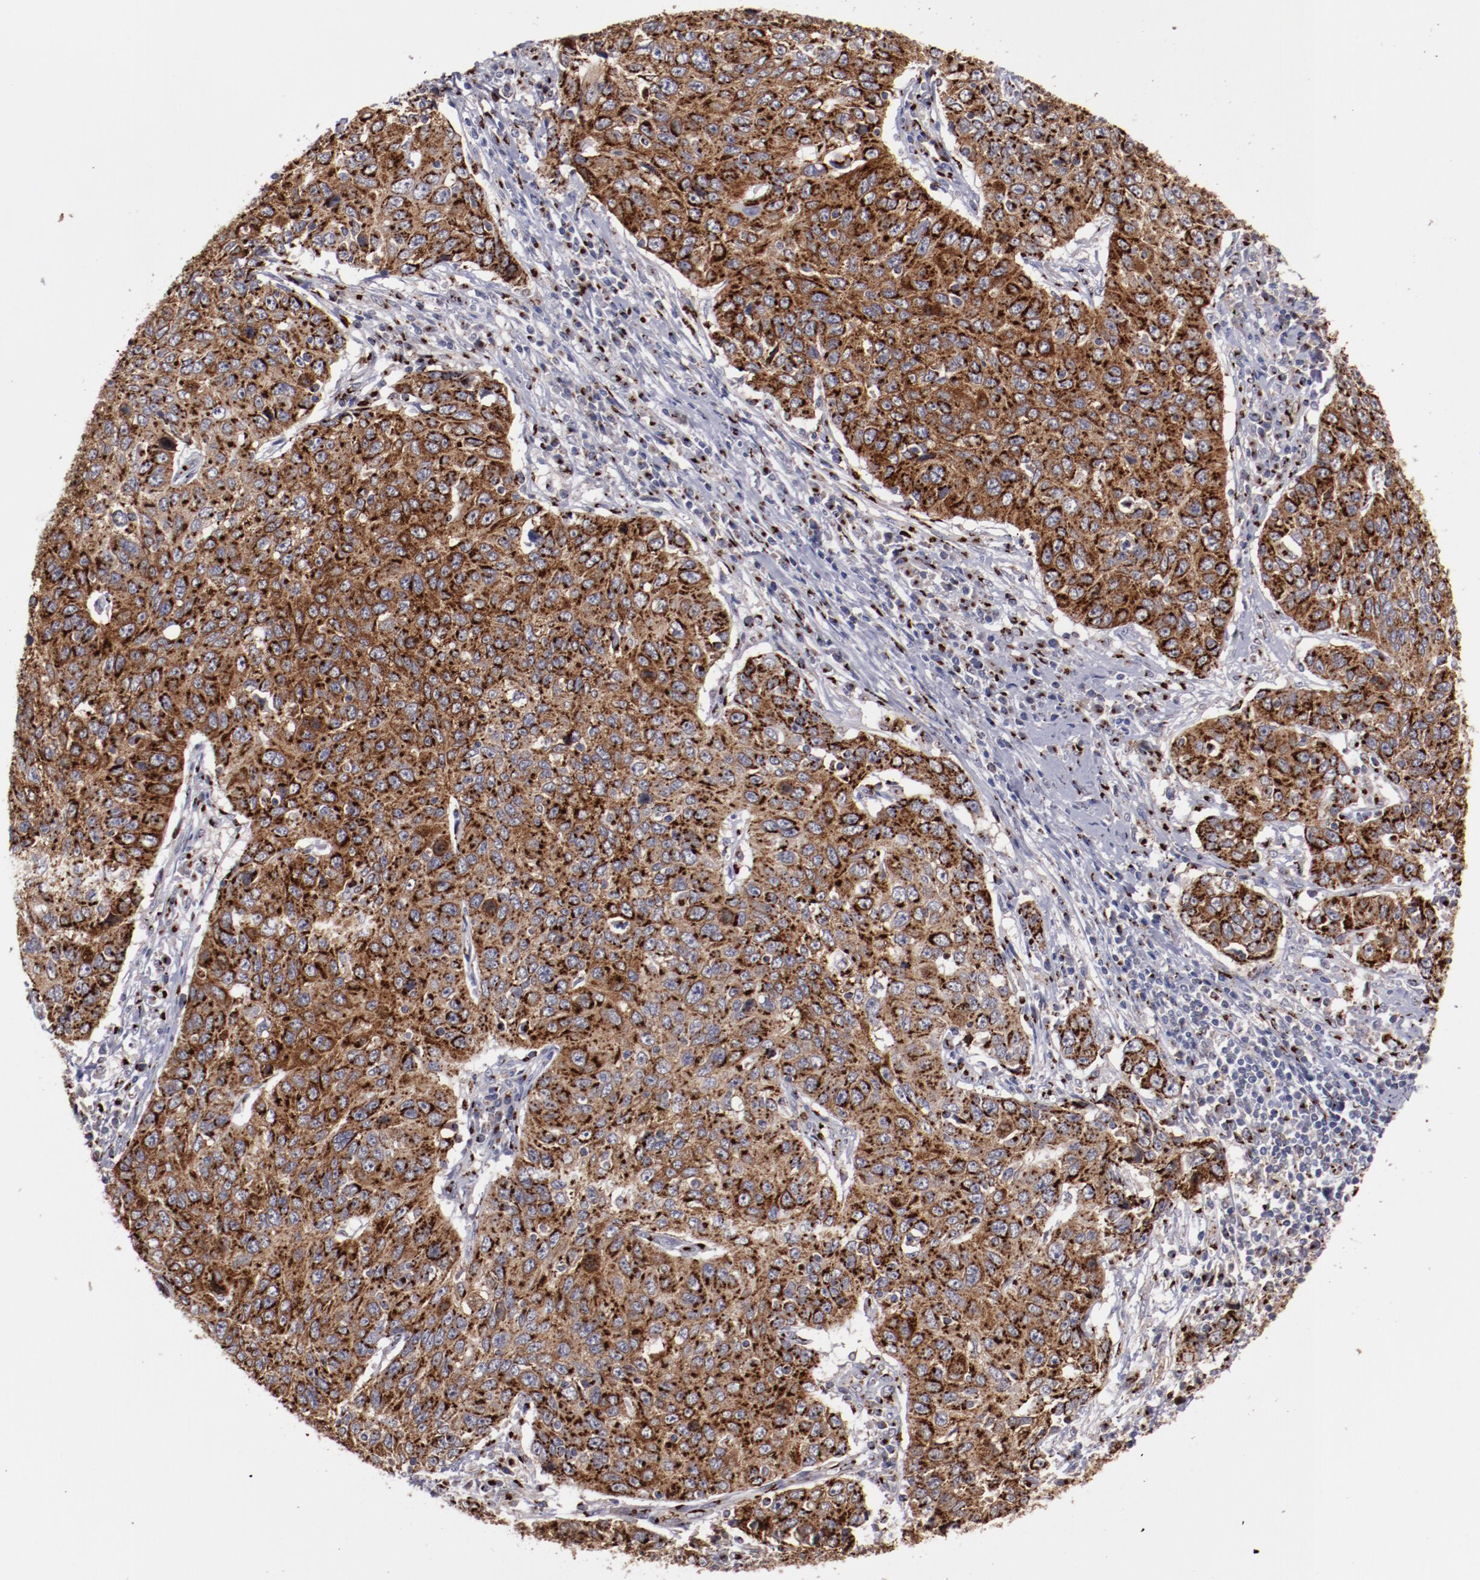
{"staining": {"intensity": "strong", "quantity": ">75%", "location": "cytoplasmic/membranous"}, "tissue": "cervical cancer", "cell_type": "Tumor cells", "image_type": "cancer", "snomed": [{"axis": "morphology", "description": "Squamous cell carcinoma, NOS"}, {"axis": "topography", "description": "Cervix"}], "caption": "Protein expression analysis of human cervical squamous cell carcinoma reveals strong cytoplasmic/membranous positivity in about >75% of tumor cells. The staining is performed using DAB brown chromogen to label protein expression. The nuclei are counter-stained blue using hematoxylin.", "gene": "GOLIM4", "patient": {"sex": "female", "age": 53}}